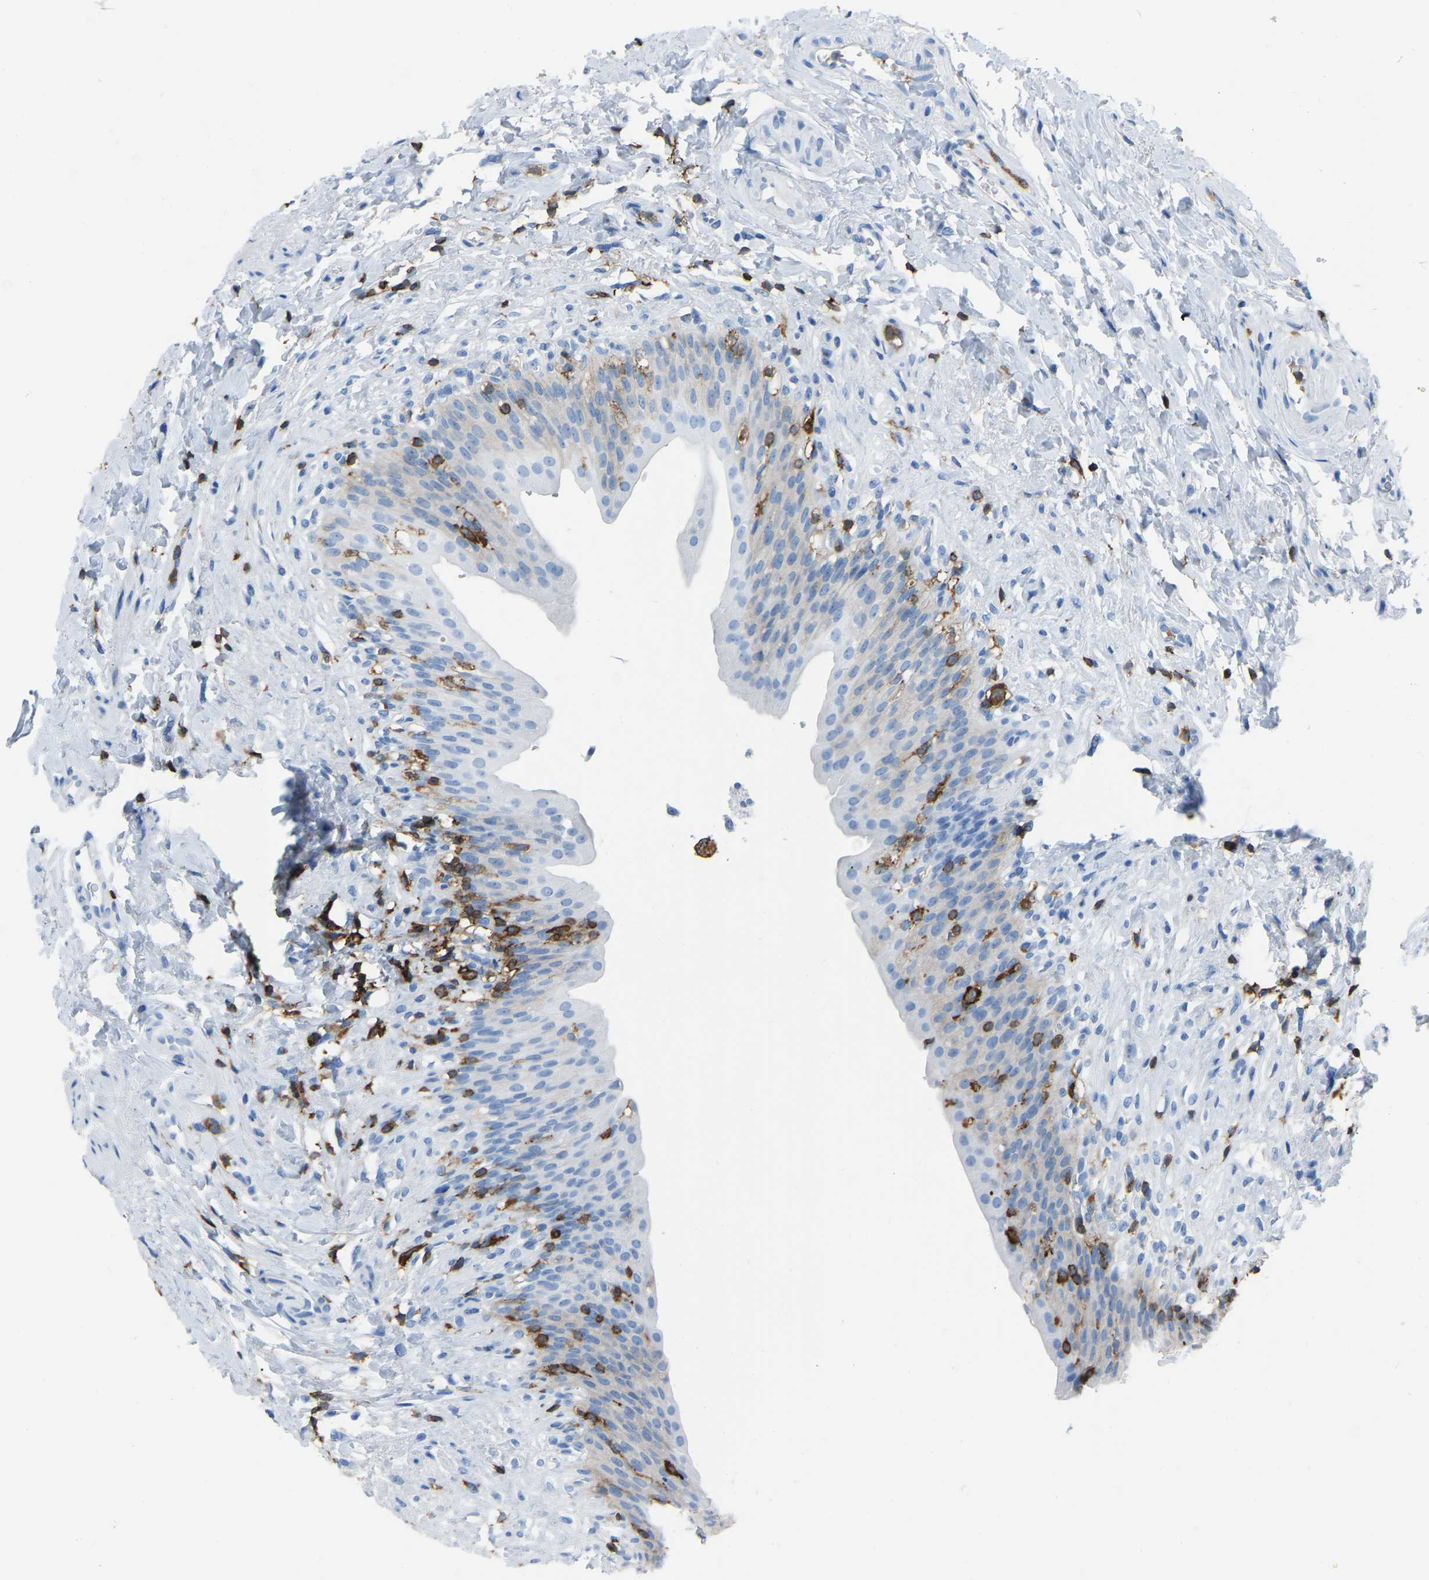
{"staining": {"intensity": "negative", "quantity": "none", "location": "none"}, "tissue": "urinary bladder", "cell_type": "Urothelial cells", "image_type": "normal", "snomed": [{"axis": "morphology", "description": "Normal tissue, NOS"}, {"axis": "topography", "description": "Urinary bladder"}], "caption": "DAB (3,3'-diaminobenzidine) immunohistochemical staining of benign human urinary bladder shows no significant positivity in urothelial cells. (Brightfield microscopy of DAB IHC at high magnification).", "gene": "LSP1", "patient": {"sex": "female", "age": 79}}